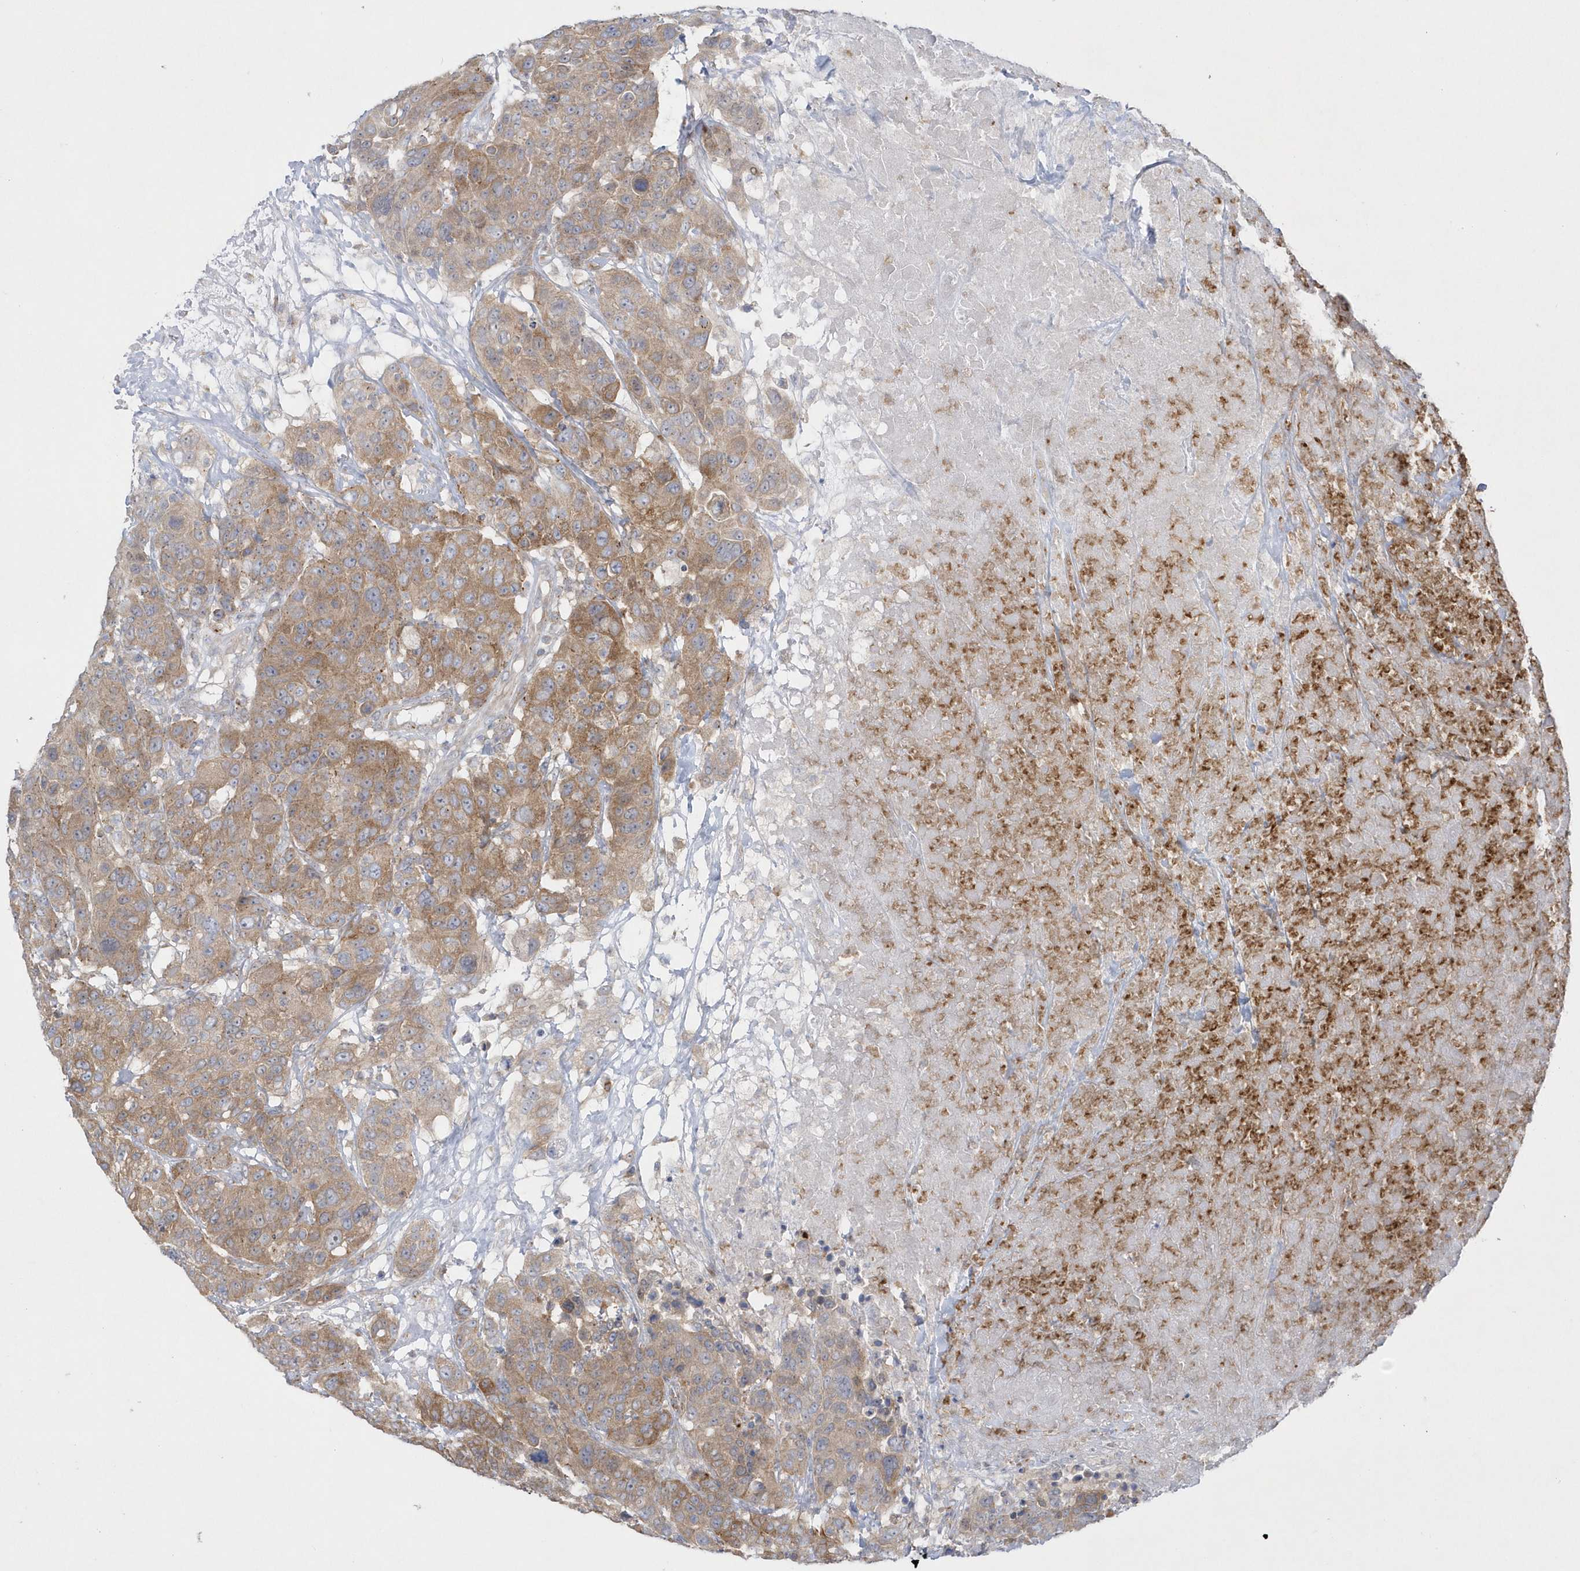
{"staining": {"intensity": "moderate", "quantity": ">75%", "location": "cytoplasmic/membranous"}, "tissue": "breast cancer", "cell_type": "Tumor cells", "image_type": "cancer", "snomed": [{"axis": "morphology", "description": "Duct carcinoma"}, {"axis": "topography", "description": "Breast"}], "caption": "Protein expression analysis of breast invasive ductal carcinoma displays moderate cytoplasmic/membranous positivity in about >75% of tumor cells.", "gene": "DNAJC18", "patient": {"sex": "female", "age": 37}}